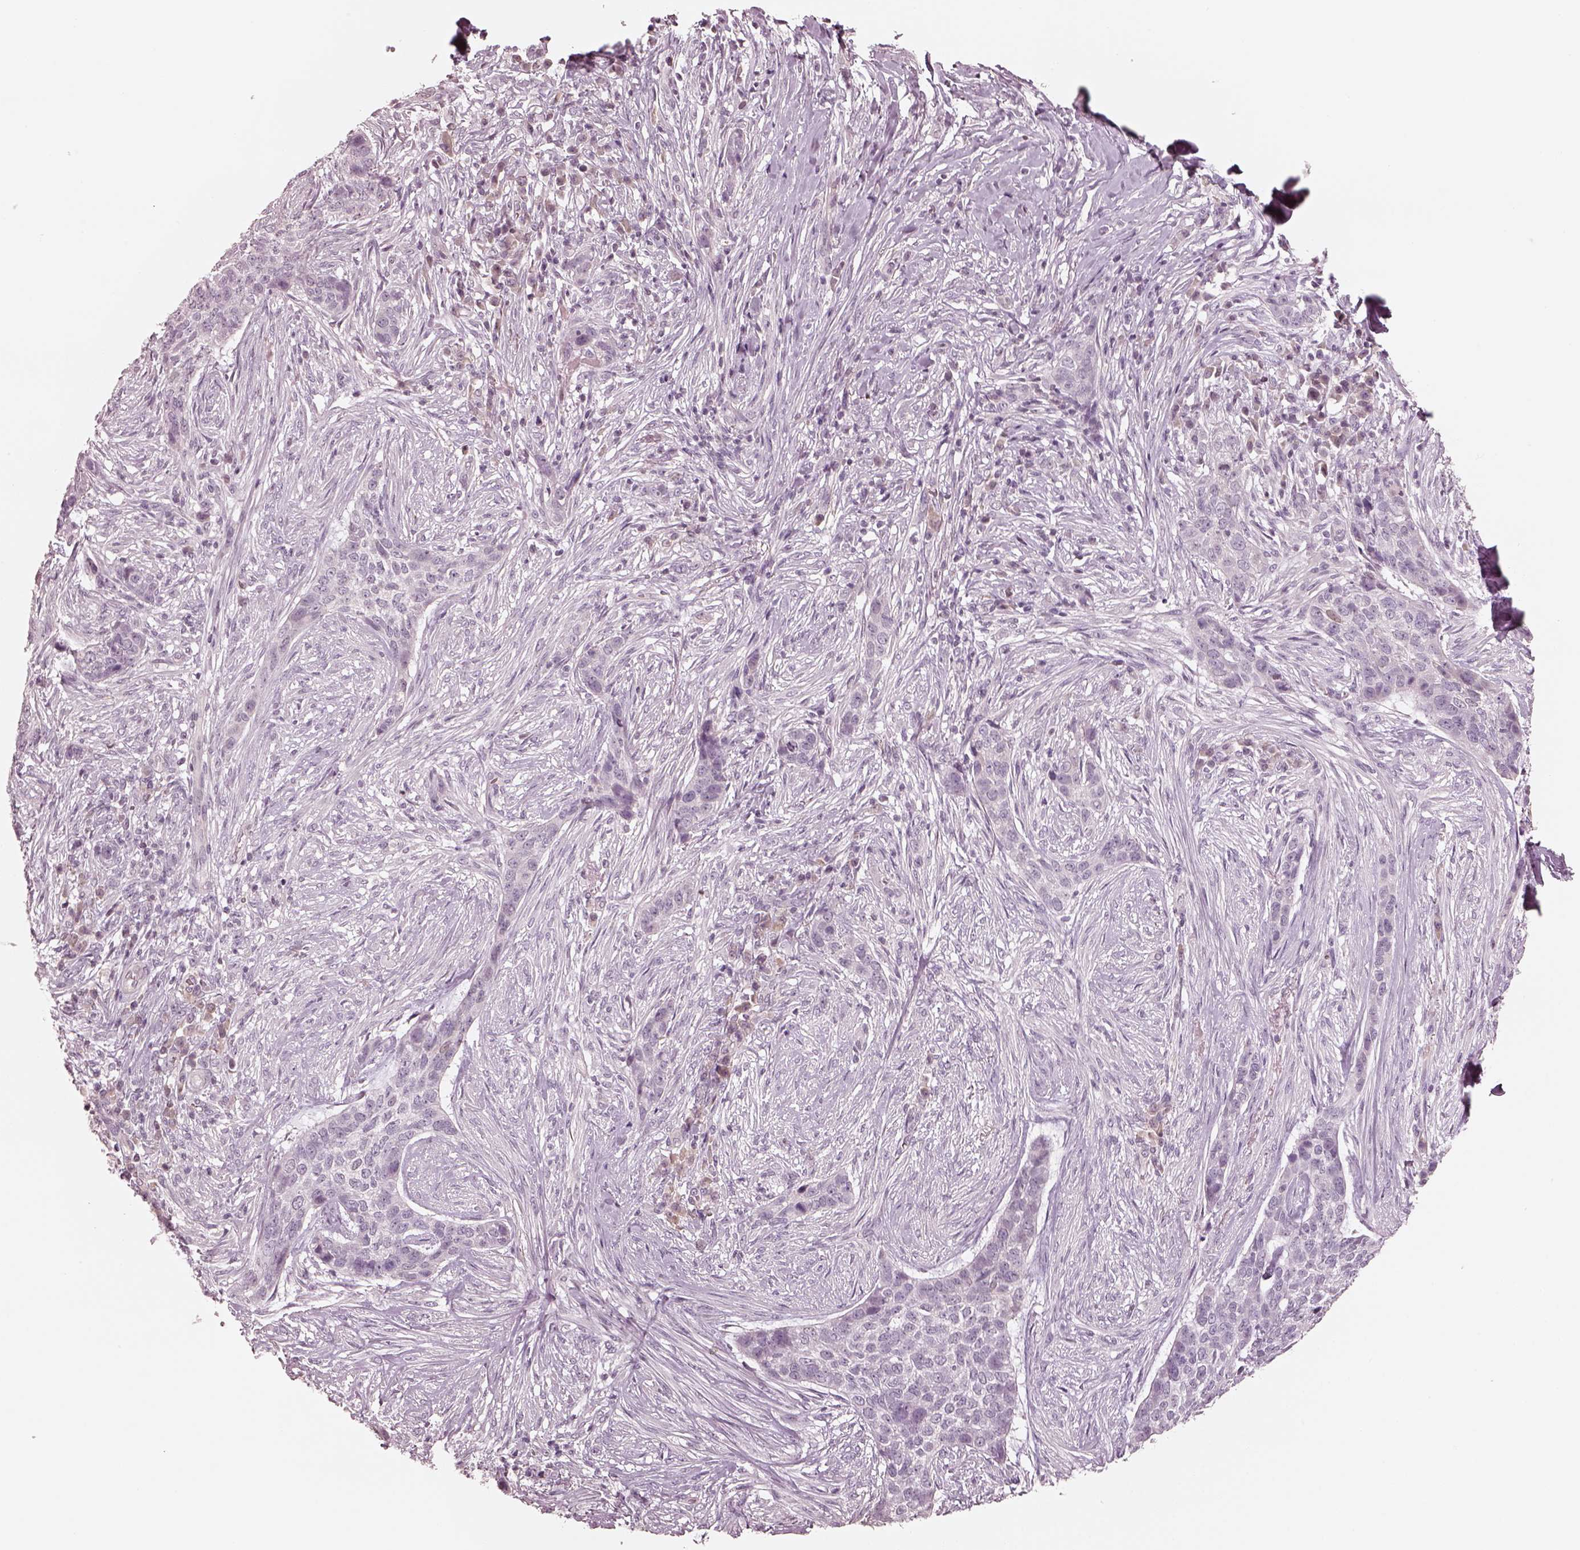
{"staining": {"intensity": "negative", "quantity": "none", "location": "none"}, "tissue": "skin cancer", "cell_type": "Tumor cells", "image_type": "cancer", "snomed": [{"axis": "morphology", "description": "Basal cell carcinoma"}, {"axis": "topography", "description": "Skin"}], "caption": "High magnification brightfield microscopy of skin cancer (basal cell carcinoma) stained with DAB (3,3'-diaminobenzidine) (brown) and counterstained with hematoxylin (blue): tumor cells show no significant expression.", "gene": "EGR4", "patient": {"sex": "female", "age": 69}}